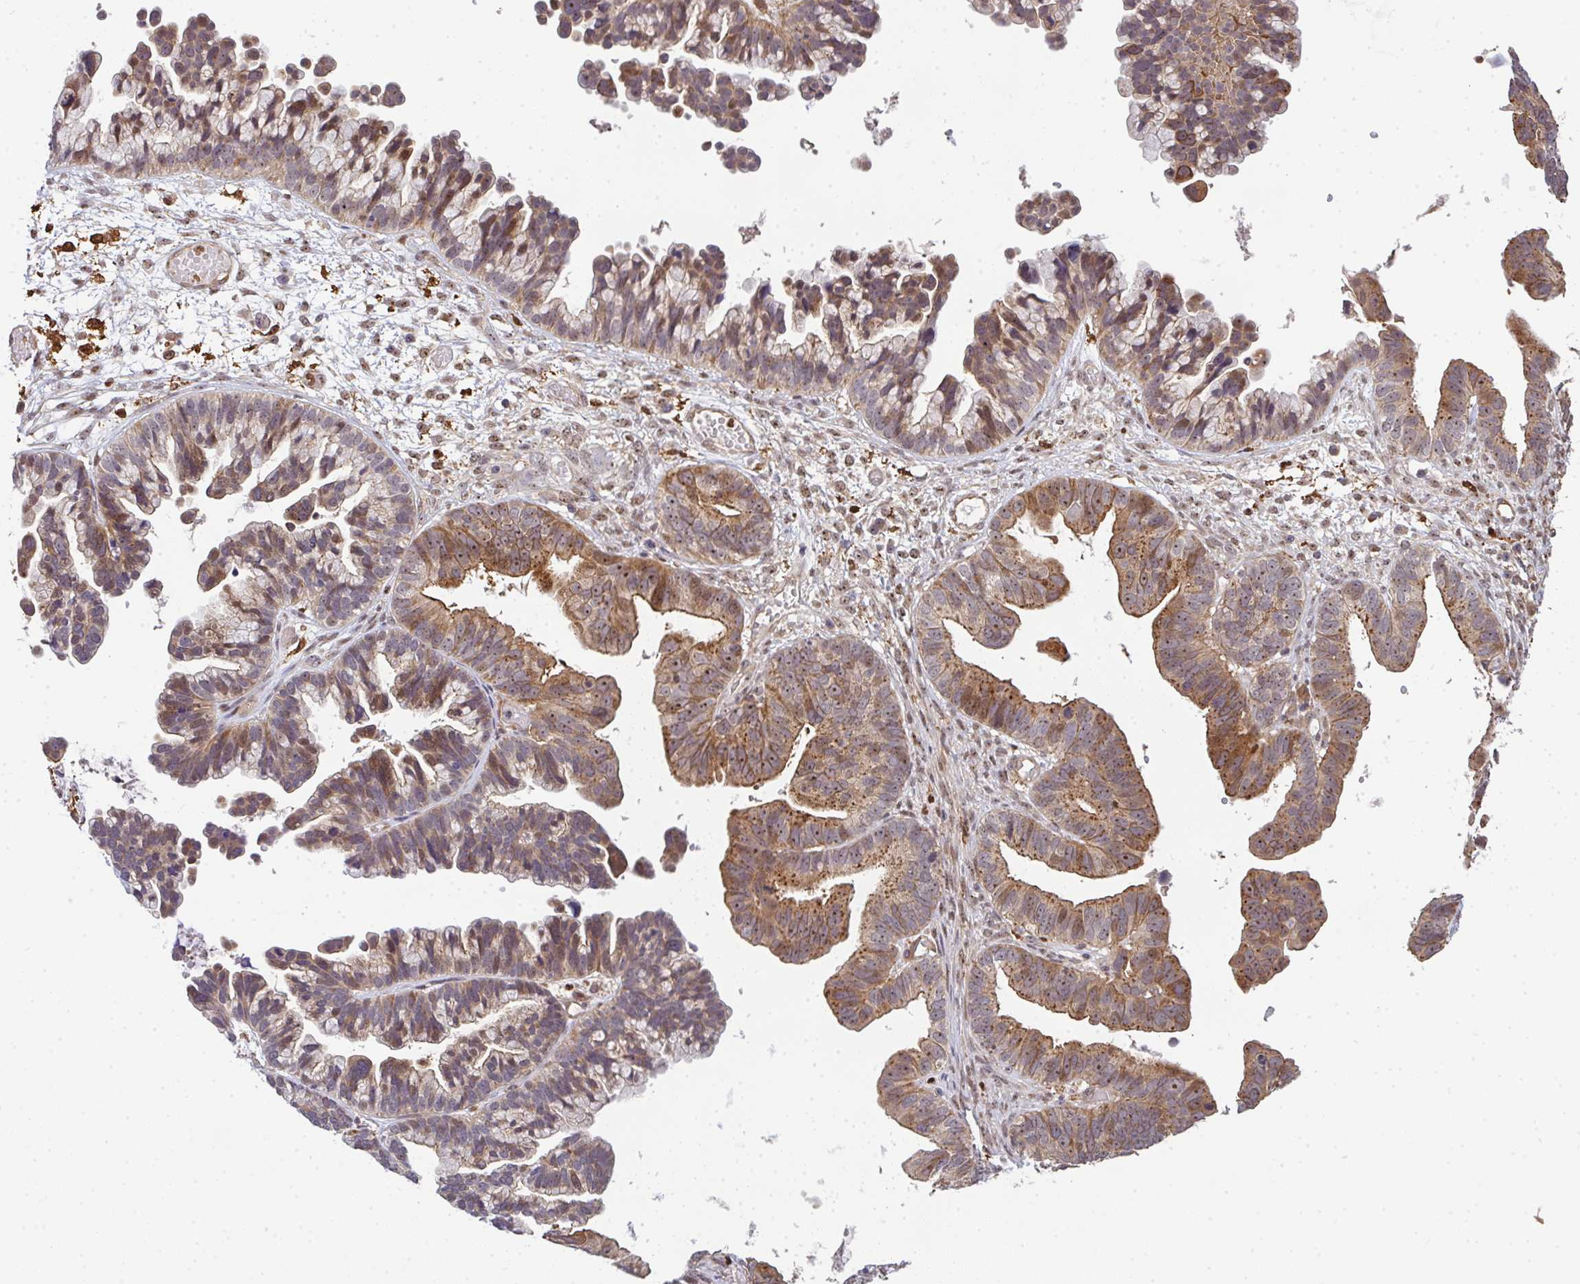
{"staining": {"intensity": "weak", "quantity": ">75%", "location": "cytoplasmic/membranous,nuclear"}, "tissue": "ovarian cancer", "cell_type": "Tumor cells", "image_type": "cancer", "snomed": [{"axis": "morphology", "description": "Cystadenocarcinoma, serous, NOS"}, {"axis": "topography", "description": "Ovary"}], "caption": "Tumor cells show low levels of weak cytoplasmic/membranous and nuclear positivity in about >75% of cells in human ovarian cancer. The protein is shown in brown color, while the nuclei are stained blue.", "gene": "SIMC1", "patient": {"sex": "female", "age": 56}}